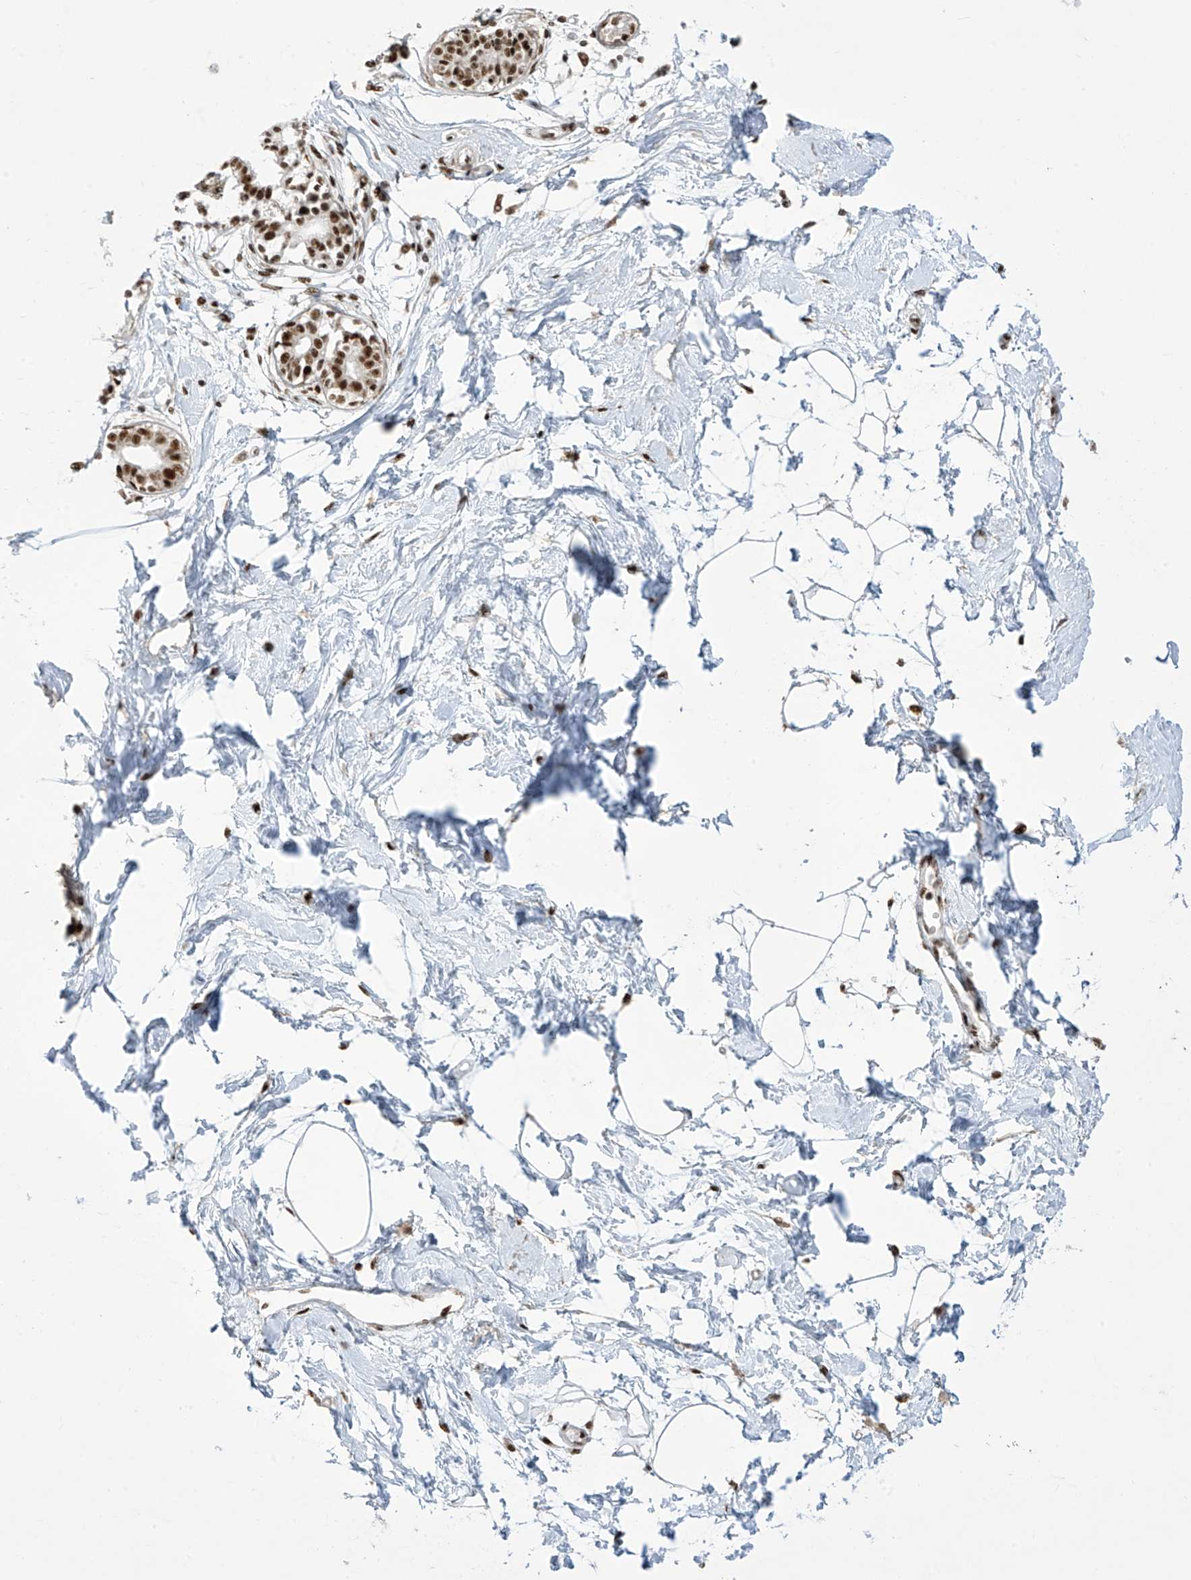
{"staining": {"intensity": "moderate", "quantity": ">75%", "location": "nuclear"}, "tissue": "breast", "cell_type": "Adipocytes", "image_type": "normal", "snomed": [{"axis": "morphology", "description": "Normal tissue, NOS"}, {"axis": "topography", "description": "Breast"}], "caption": "This micrograph reveals immunohistochemistry staining of unremarkable human breast, with medium moderate nuclear staining in about >75% of adipocytes.", "gene": "MS4A6A", "patient": {"sex": "female", "age": 45}}